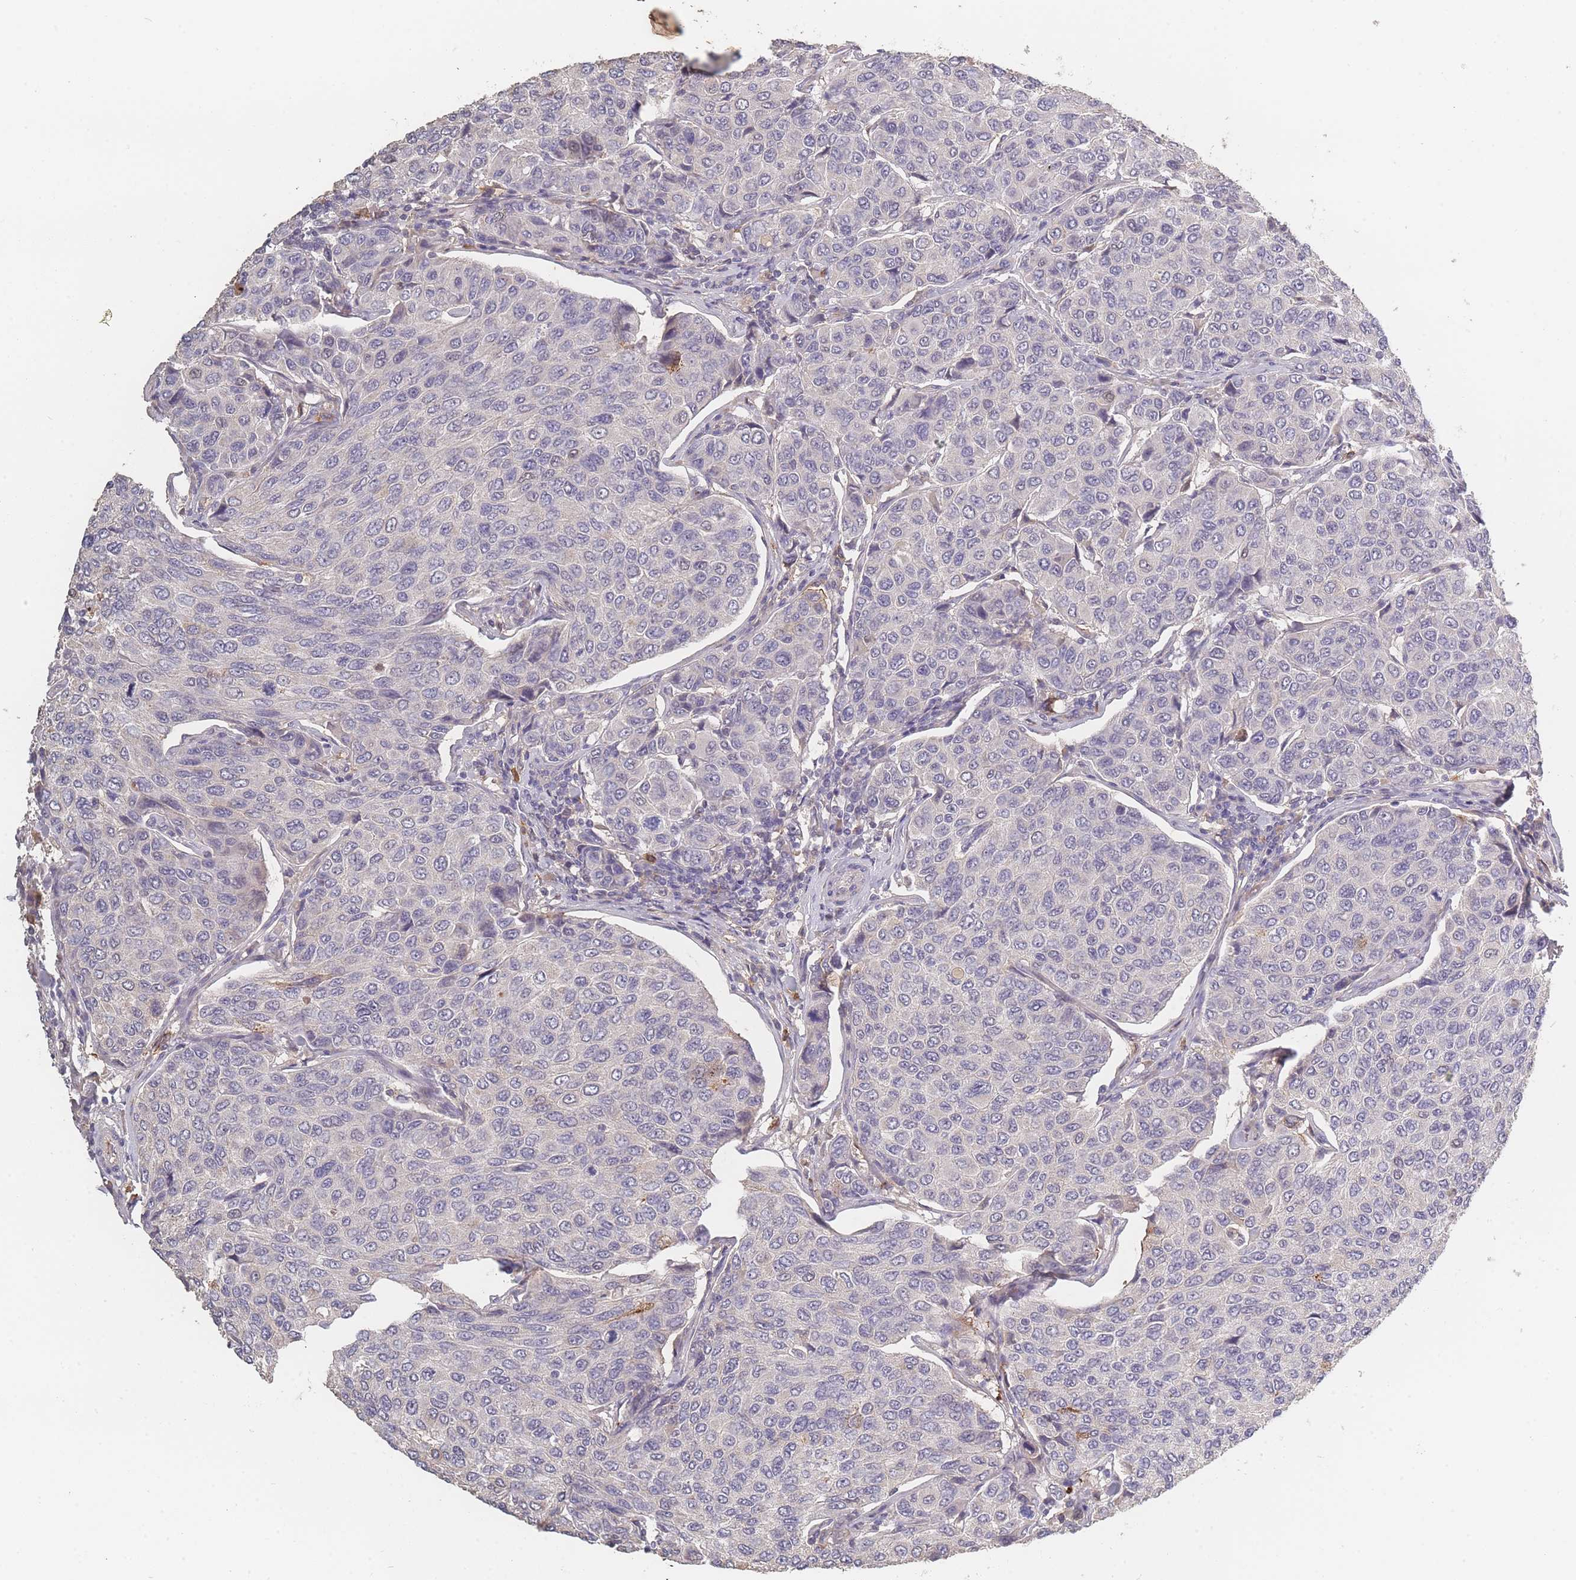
{"staining": {"intensity": "negative", "quantity": "none", "location": "none"}, "tissue": "breast cancer", "cell_type": "Tumor cells", "image_type": "cancer", "snomed": [{"axis": "morphology", "description": "Duct carcinoma"}, {"axis": "topography", "description": "Breast"}], "caption": "High magnification brightfield microscopy of breast invasive ductal carcinoma stained with DAB (3,3'-diaminobenzidine) (brown) and counterstained with hematoxylin (blue): tumor cells show no significant staining.", "gene": "BST1", "patient": {"sex": "female", "age": 55}}